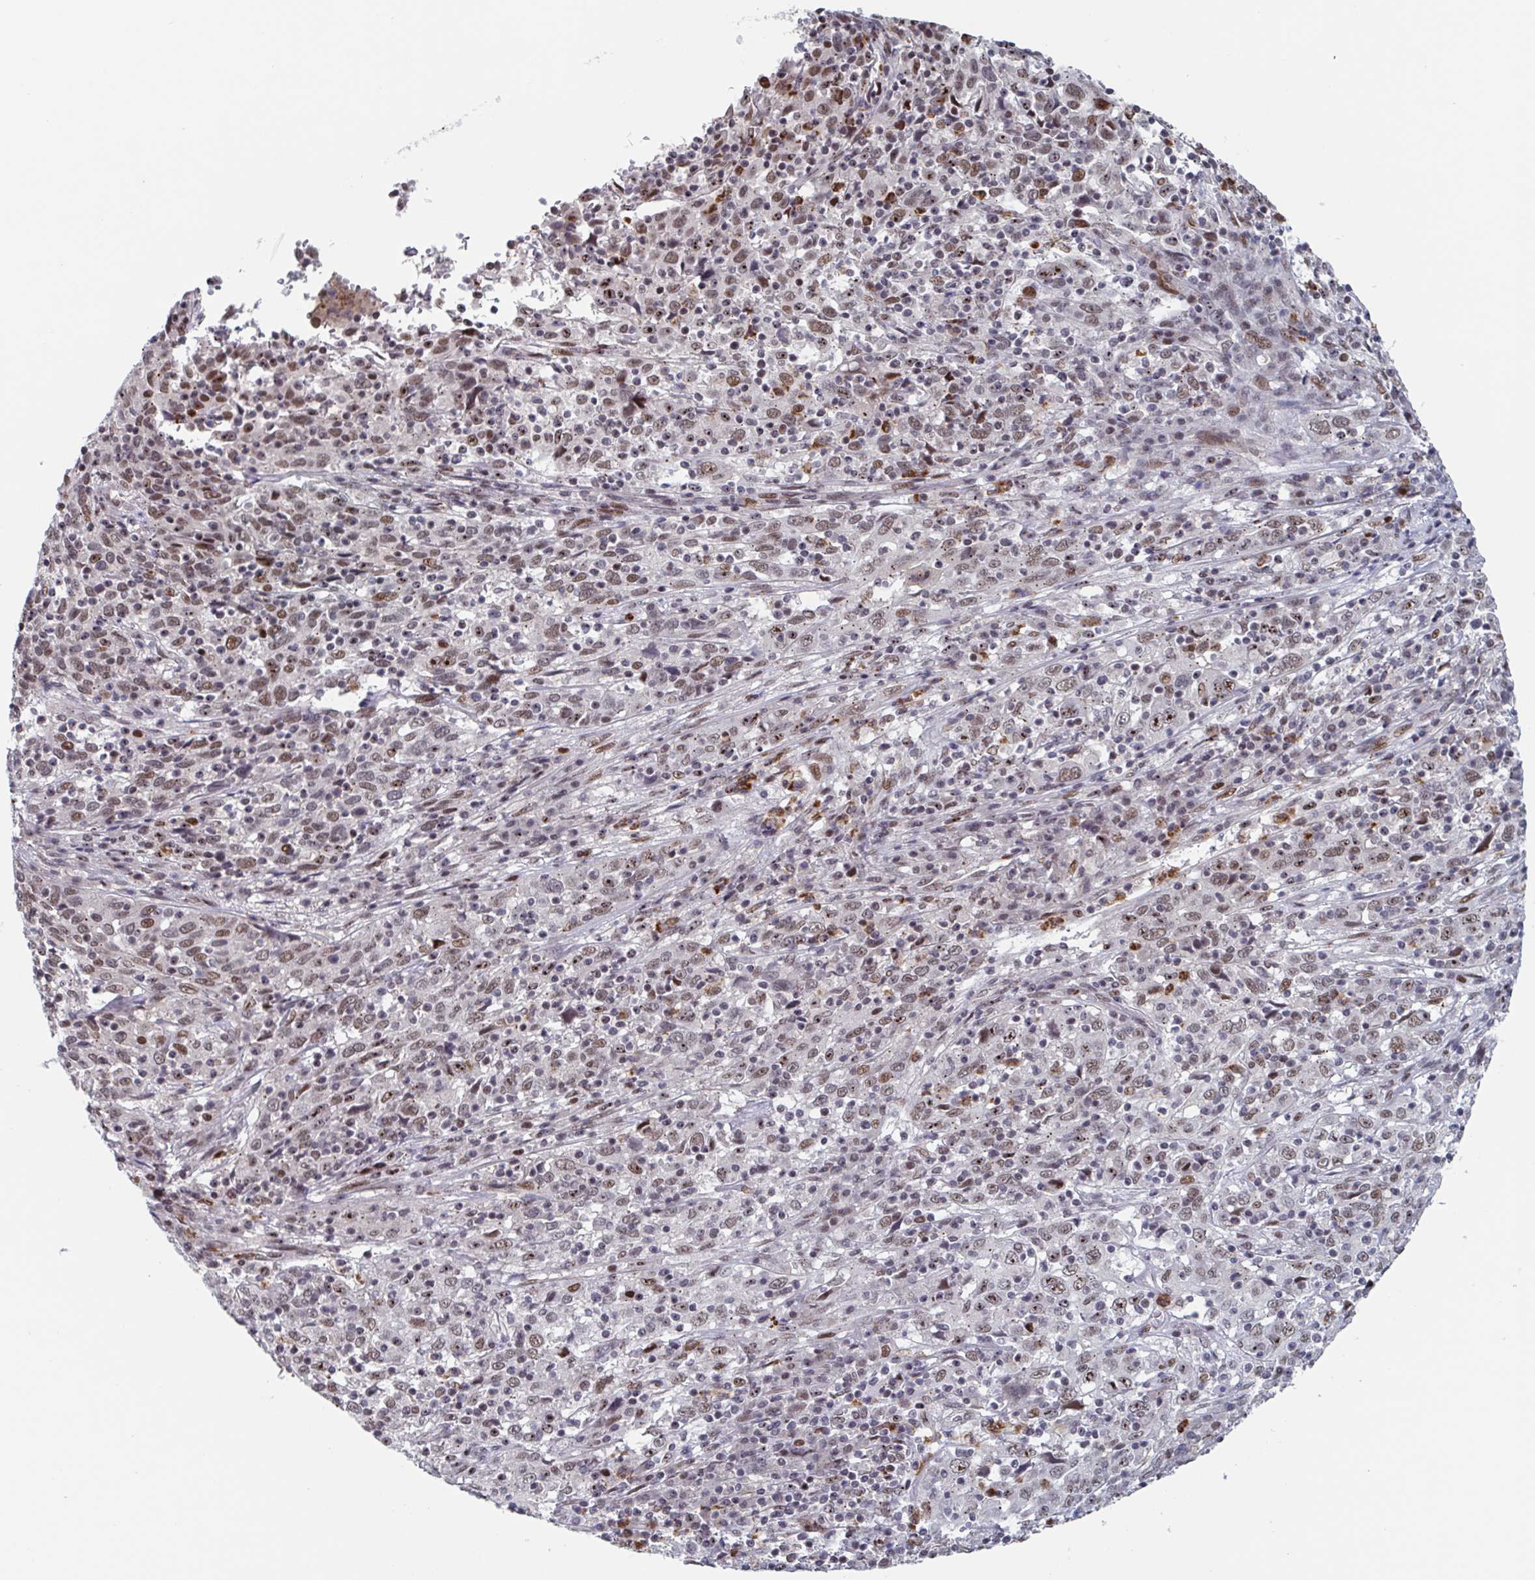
{"staining": {"intensity": "moderate", "quantity": "25%-75%", "location": "nuclear"}, "tissue": "cervical cancer", "cell_type": "Tumor cells", "image_type": "cancer", "snomed": [{"axis": "morphology", "description": "Squamous cell carcinoma, NOS"}, {"axis": "topography", "description": "Cervix"}], "caption": "Tumor cells demonstrate medium levels of moderate nuclear positivity in about 25%-75% of cells in cervical squamous cell carcinoma.", "gene": "RNF212", "patient": {"sex": "female", "age": 46}}